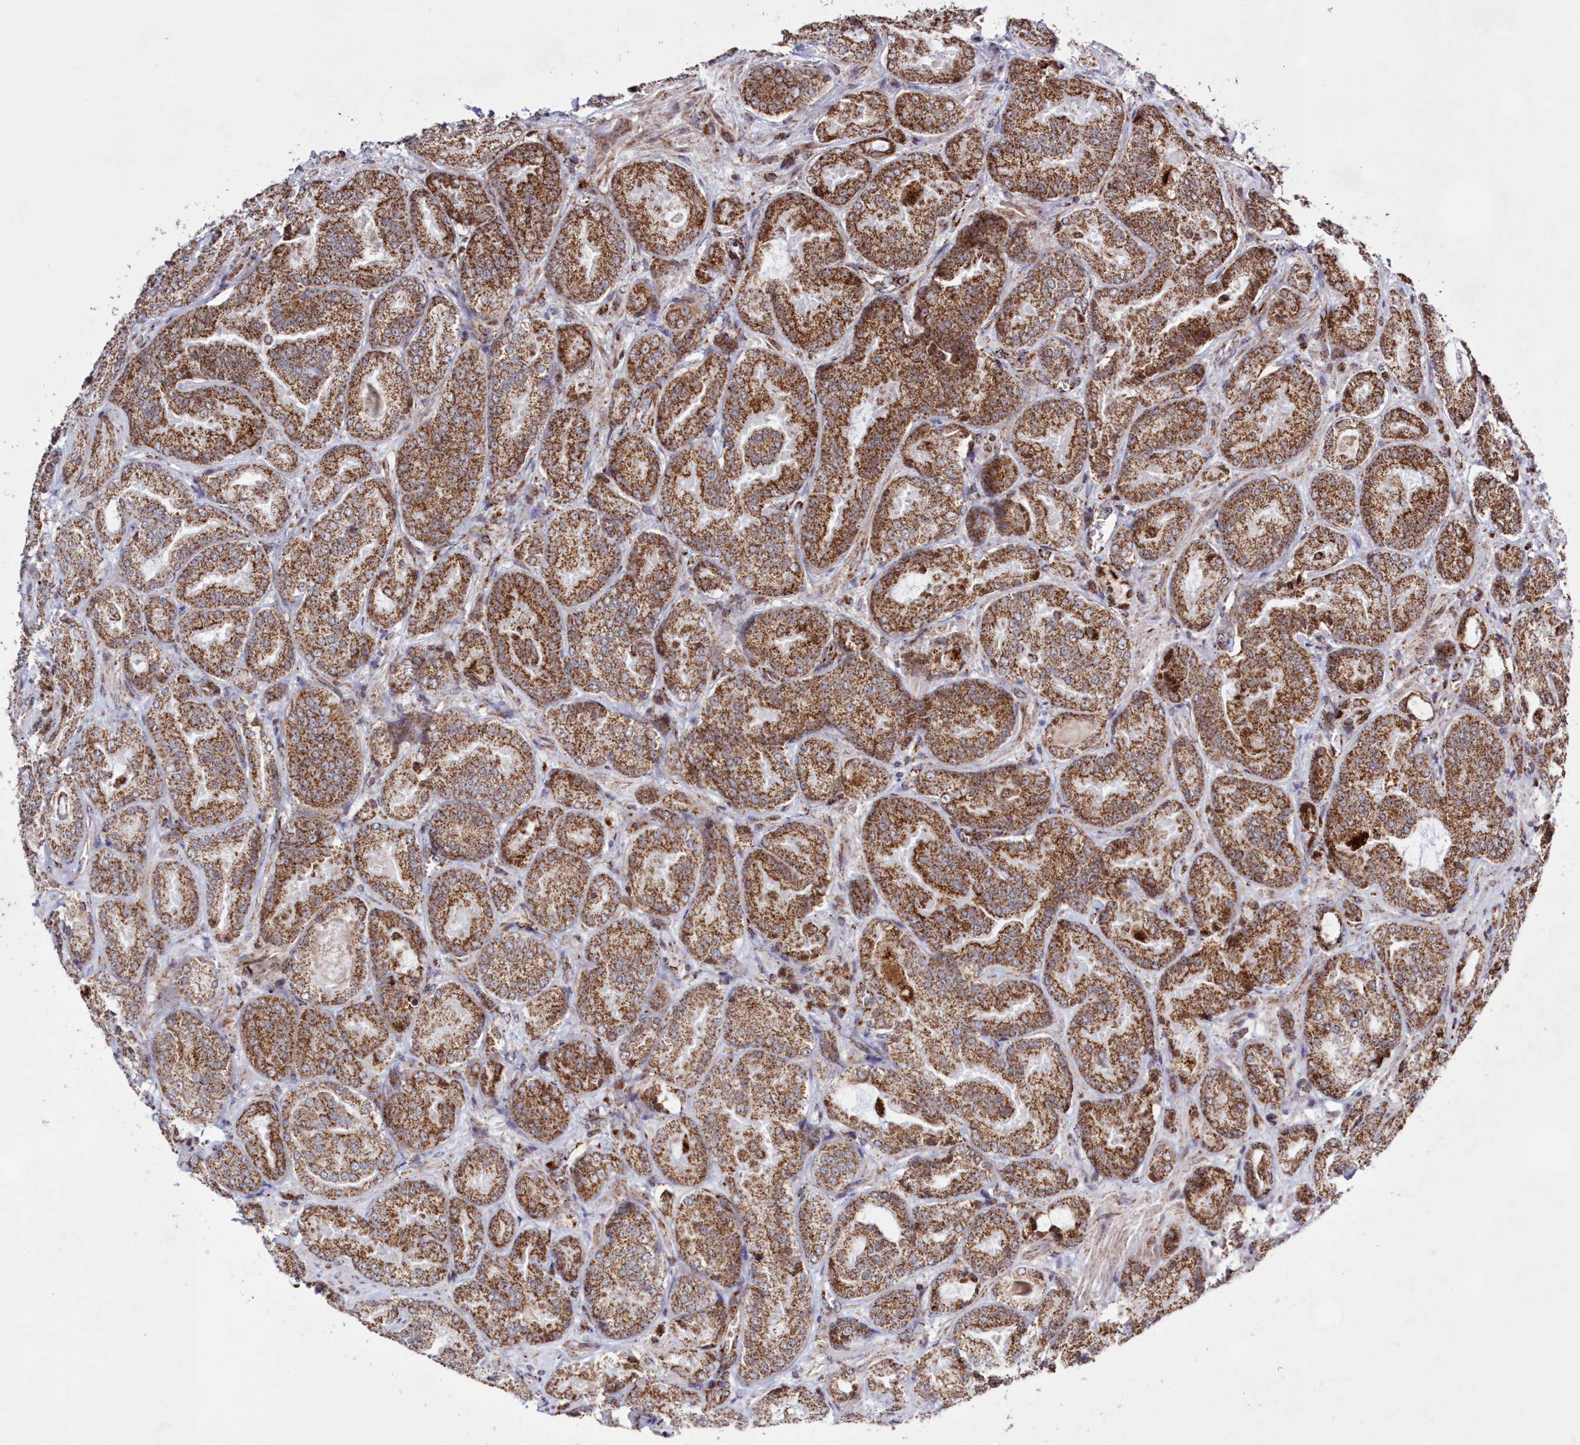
{"staining": {"intensity": "moderate", "quantity": ">75%", "location": "cytoplasmic/membranous"}, "tissue": "prostate cancer", "cell_type": "Tumor cells", "image_type": "cancer", "snomed": [{"axis": "morphology", "description": "Adenocarcinoma, Low grade"}, {"axis": "topography", "description": "Prostate"}], "caption": "Prostate cancer (low-grade adenocarcinoma) was stained to show a protein in brown. There is medium levels of moderate cytoplasmic/membranous positivity in about >75% of tumor cells. (Brightfield microscopy of DAB IHC at high magnification).", "gene": "HADHB", "patient": {"sex": "male", "age": 74}}